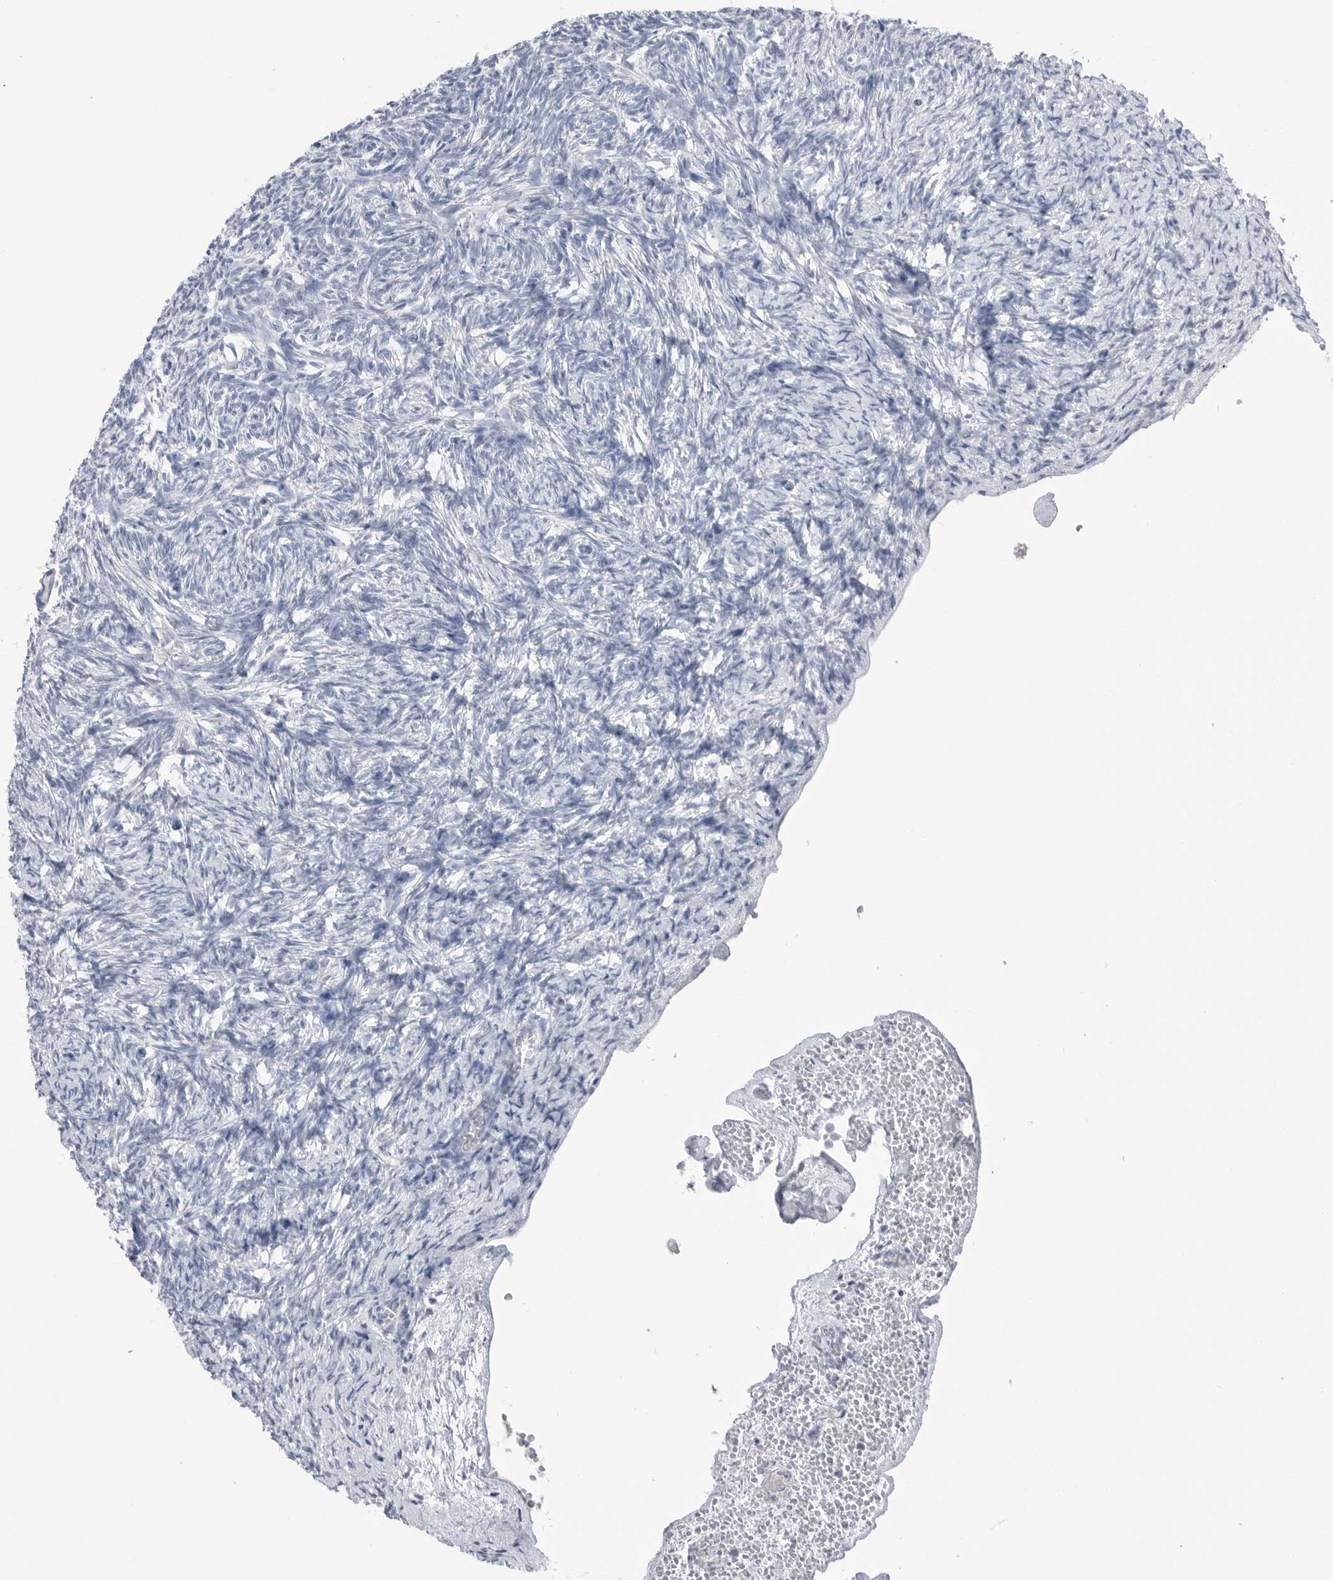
{"staining": {"intensity": "negative", "quantity": "none", "location": "none"}, "tissue": "ovary", "cell_type": "Follicle cells", "image_type": "normal", "snomed": [{"axis": "morphology", "description": "Normal tissue, NOS"}, {"axis": "topography", "description": "Ovary"}], "caption": "High power microscopy image of an immunohistochemistry (IHC) micrograph of benign ovary, revealing no significant expression in follicle cells. Nuclei are stained in blue.", "gene": "ABHD12", "patient": {"sex": "female", "age": 34}}